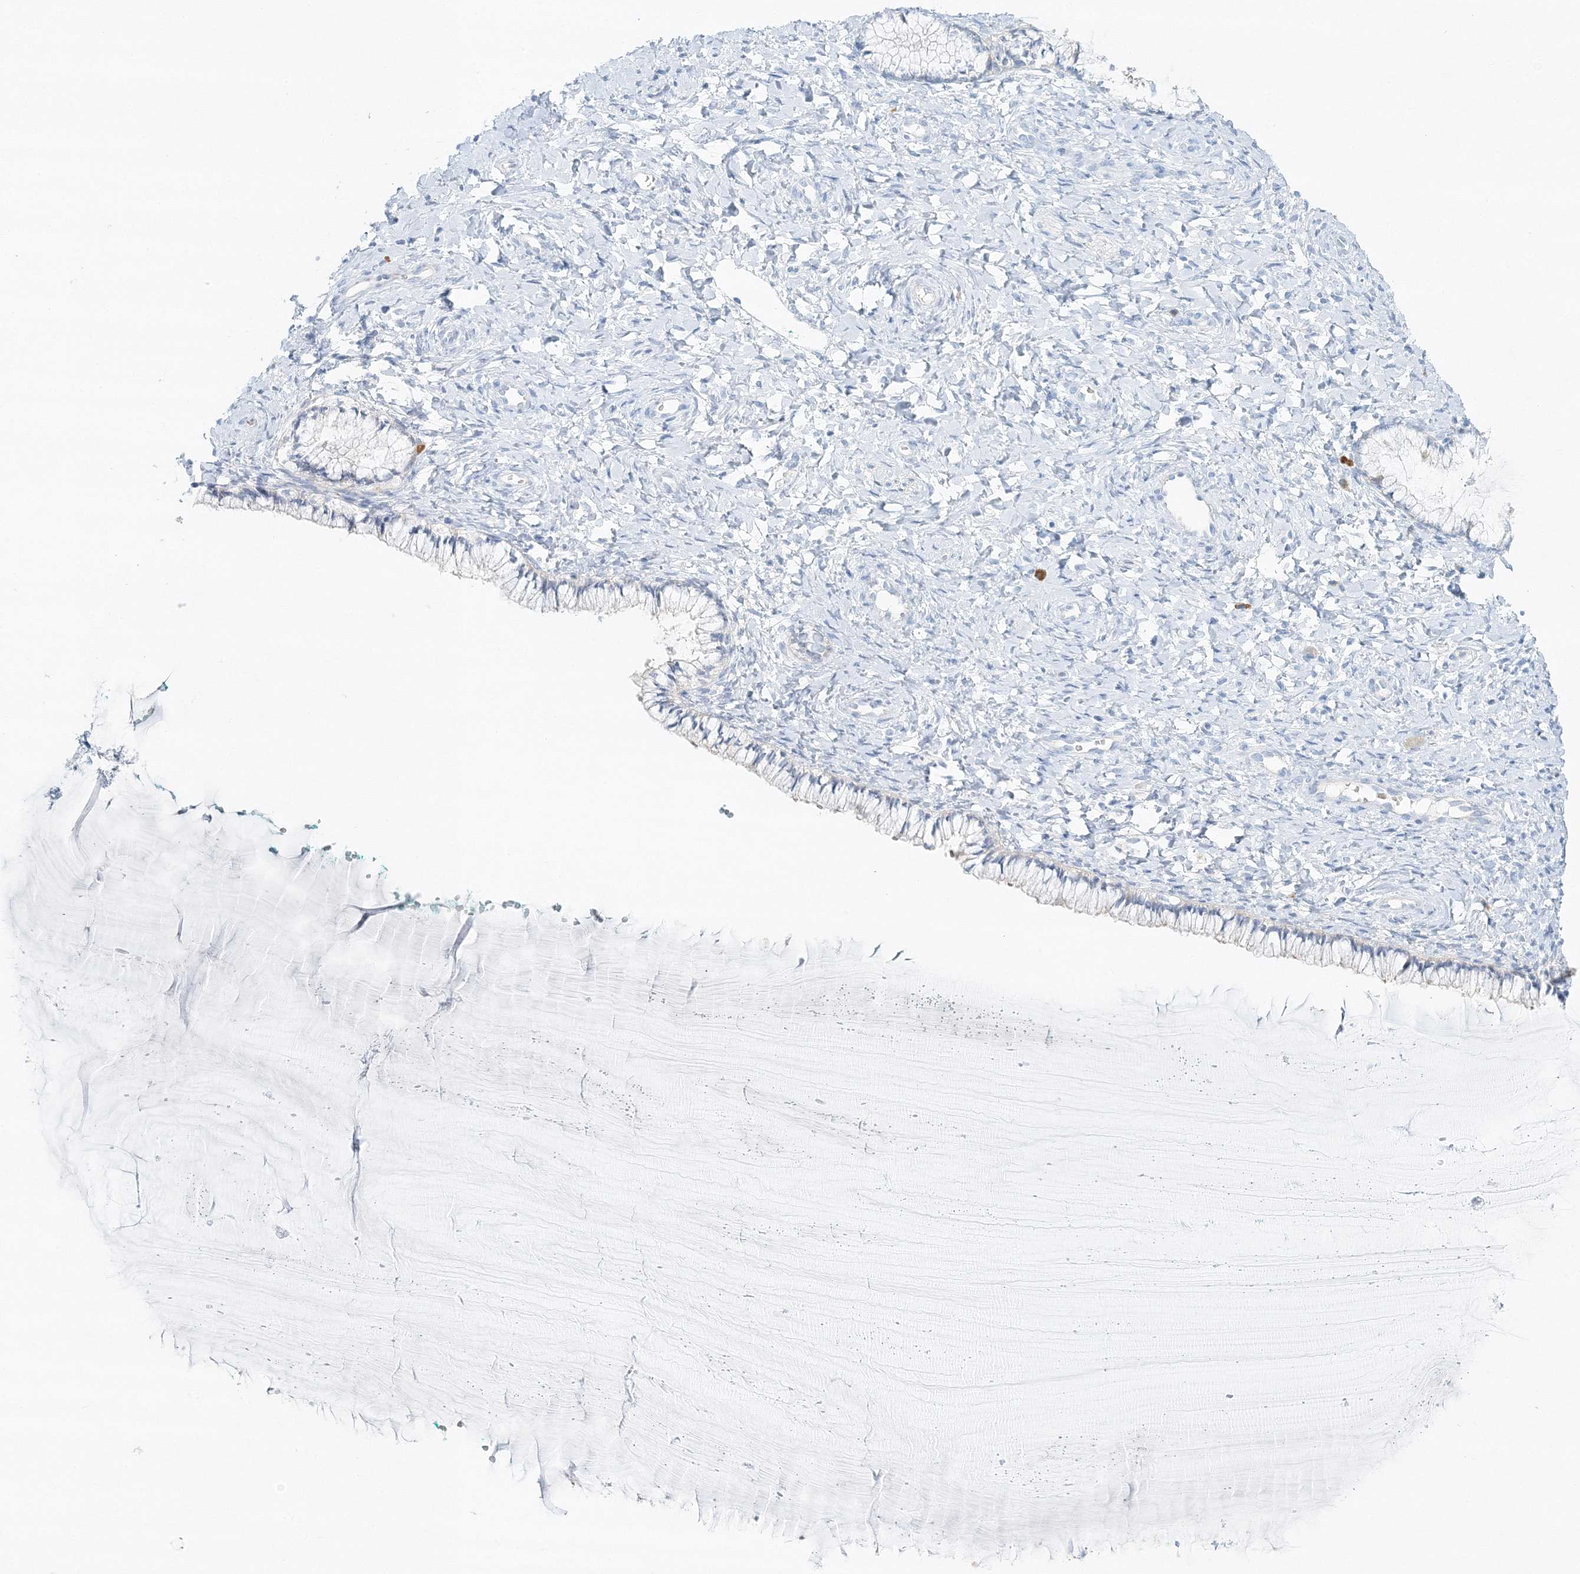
{"staining": {"intensity": "negative", "quantity": "none", "location": "none"}, "tissue": "cervix", "cell_type": "Glandular cells", "image_type": "normal", "snomed": [{"axis": "morphology", "description": "Normal tissue, NOS"}, {"axis": "morphology", "description": "Adenocarcinoma, NOS"}, {"axis": "topography", "description": "Cervix"}], "caption": "Immunohistochemistry of benign cervix shows no positivity in glandular cells. (IHC, brightfield microscopy, high magnification).", "gene": "VILL", "patient": {"sex": "female", "age": 29}}